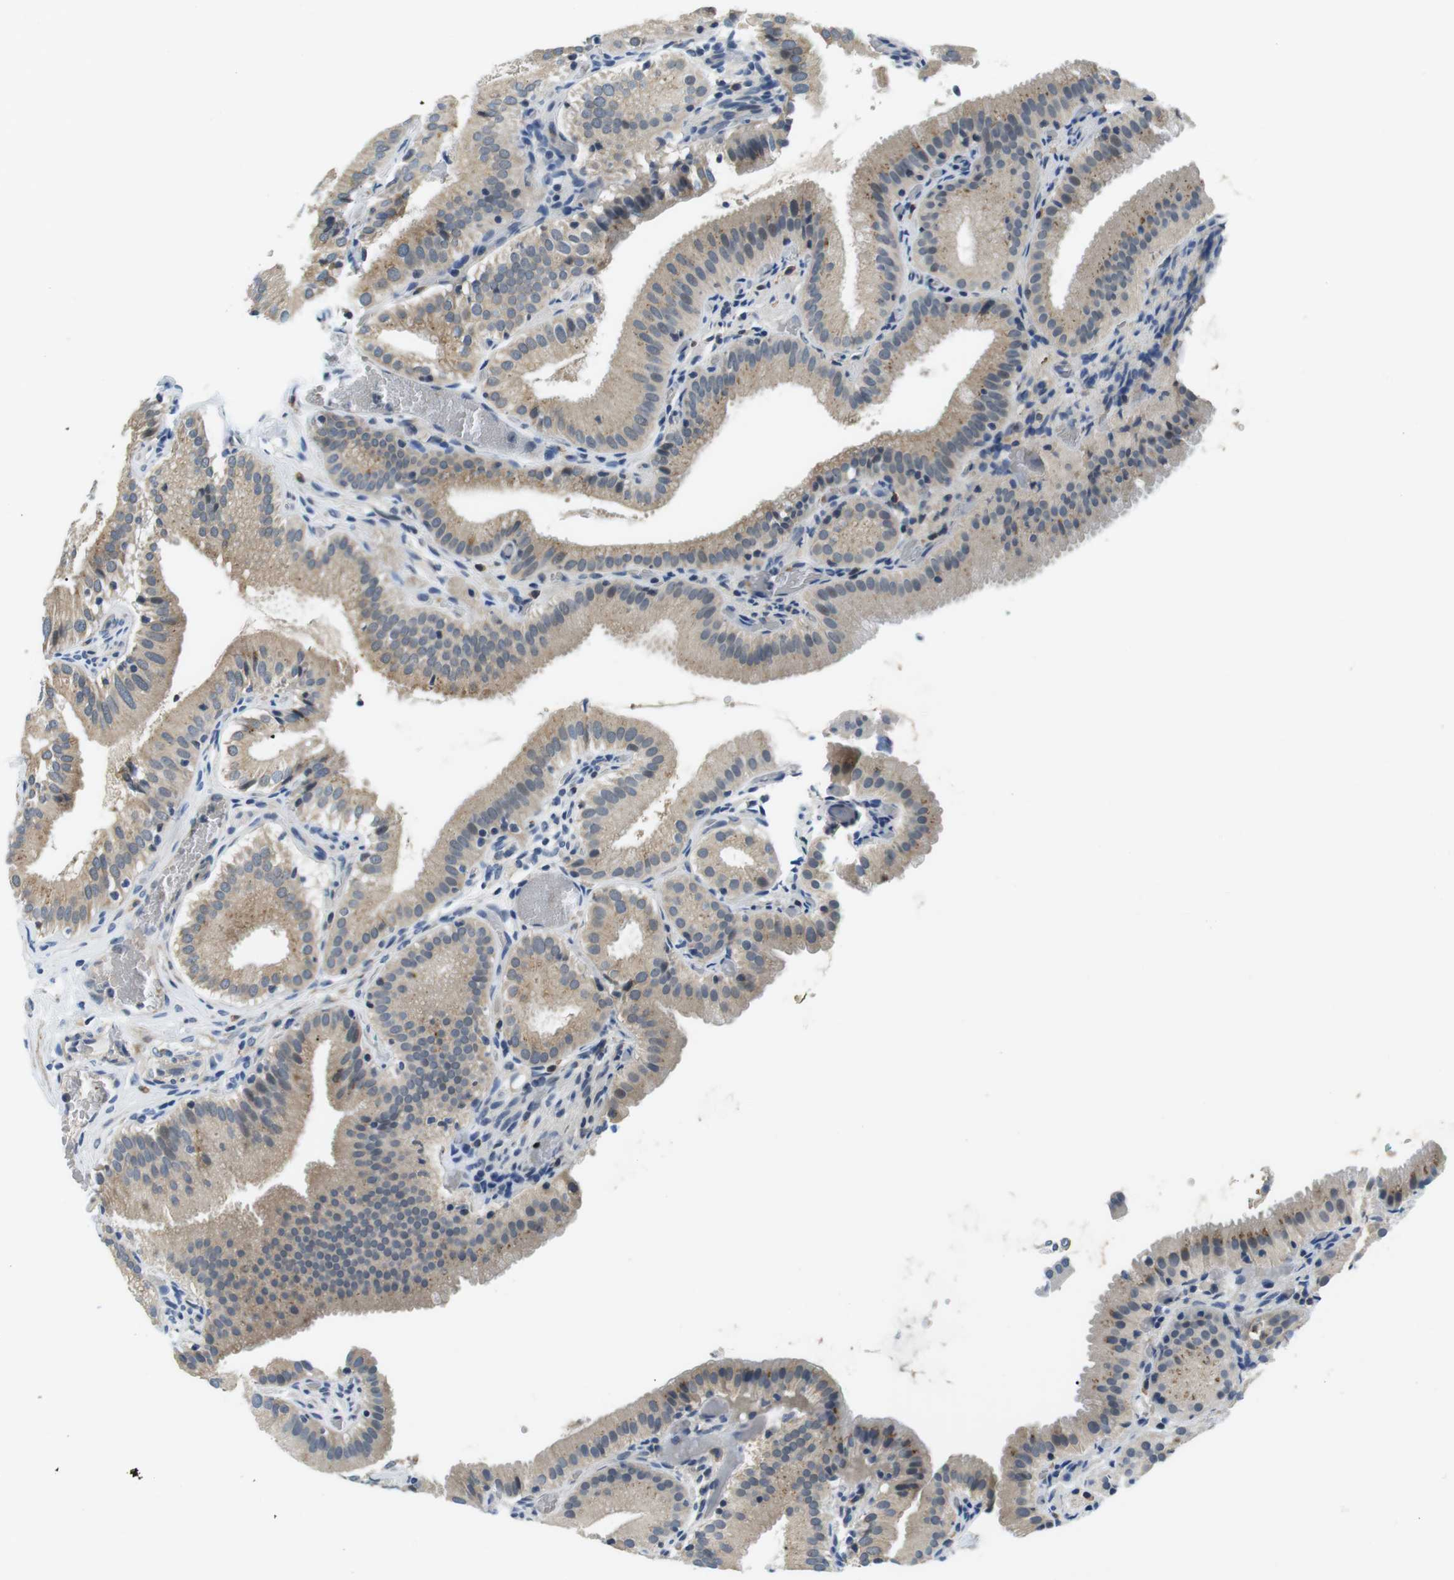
{"staining": {"intensity": "moderate", "quantity": ">75%", "location": "cytoplasmic/membranous"}, "tissue": "gallbladder", "cell_type": "Glandular cells", "image_type": "normal", "snomed": [{"axis": "morphology", "description": "Normal tissue, NOS"}, {"axis": "topography", "description": "Gallbladder"}], "caption": "DAB immunohistochemical staining of unremarkable human gallbladder exhibits moderate cytoplasmic/membranous protein expression in about >75% of glandular cells. The staining was performed using DAB (3,3'-diaminobenzidine) to visualize the protein expression in brown, while the nuclei were stained in blue with hematoxylin (Magnification: 20x).", "gene": "WSCD1", "patient": {"sex": "male", "age": 54}}